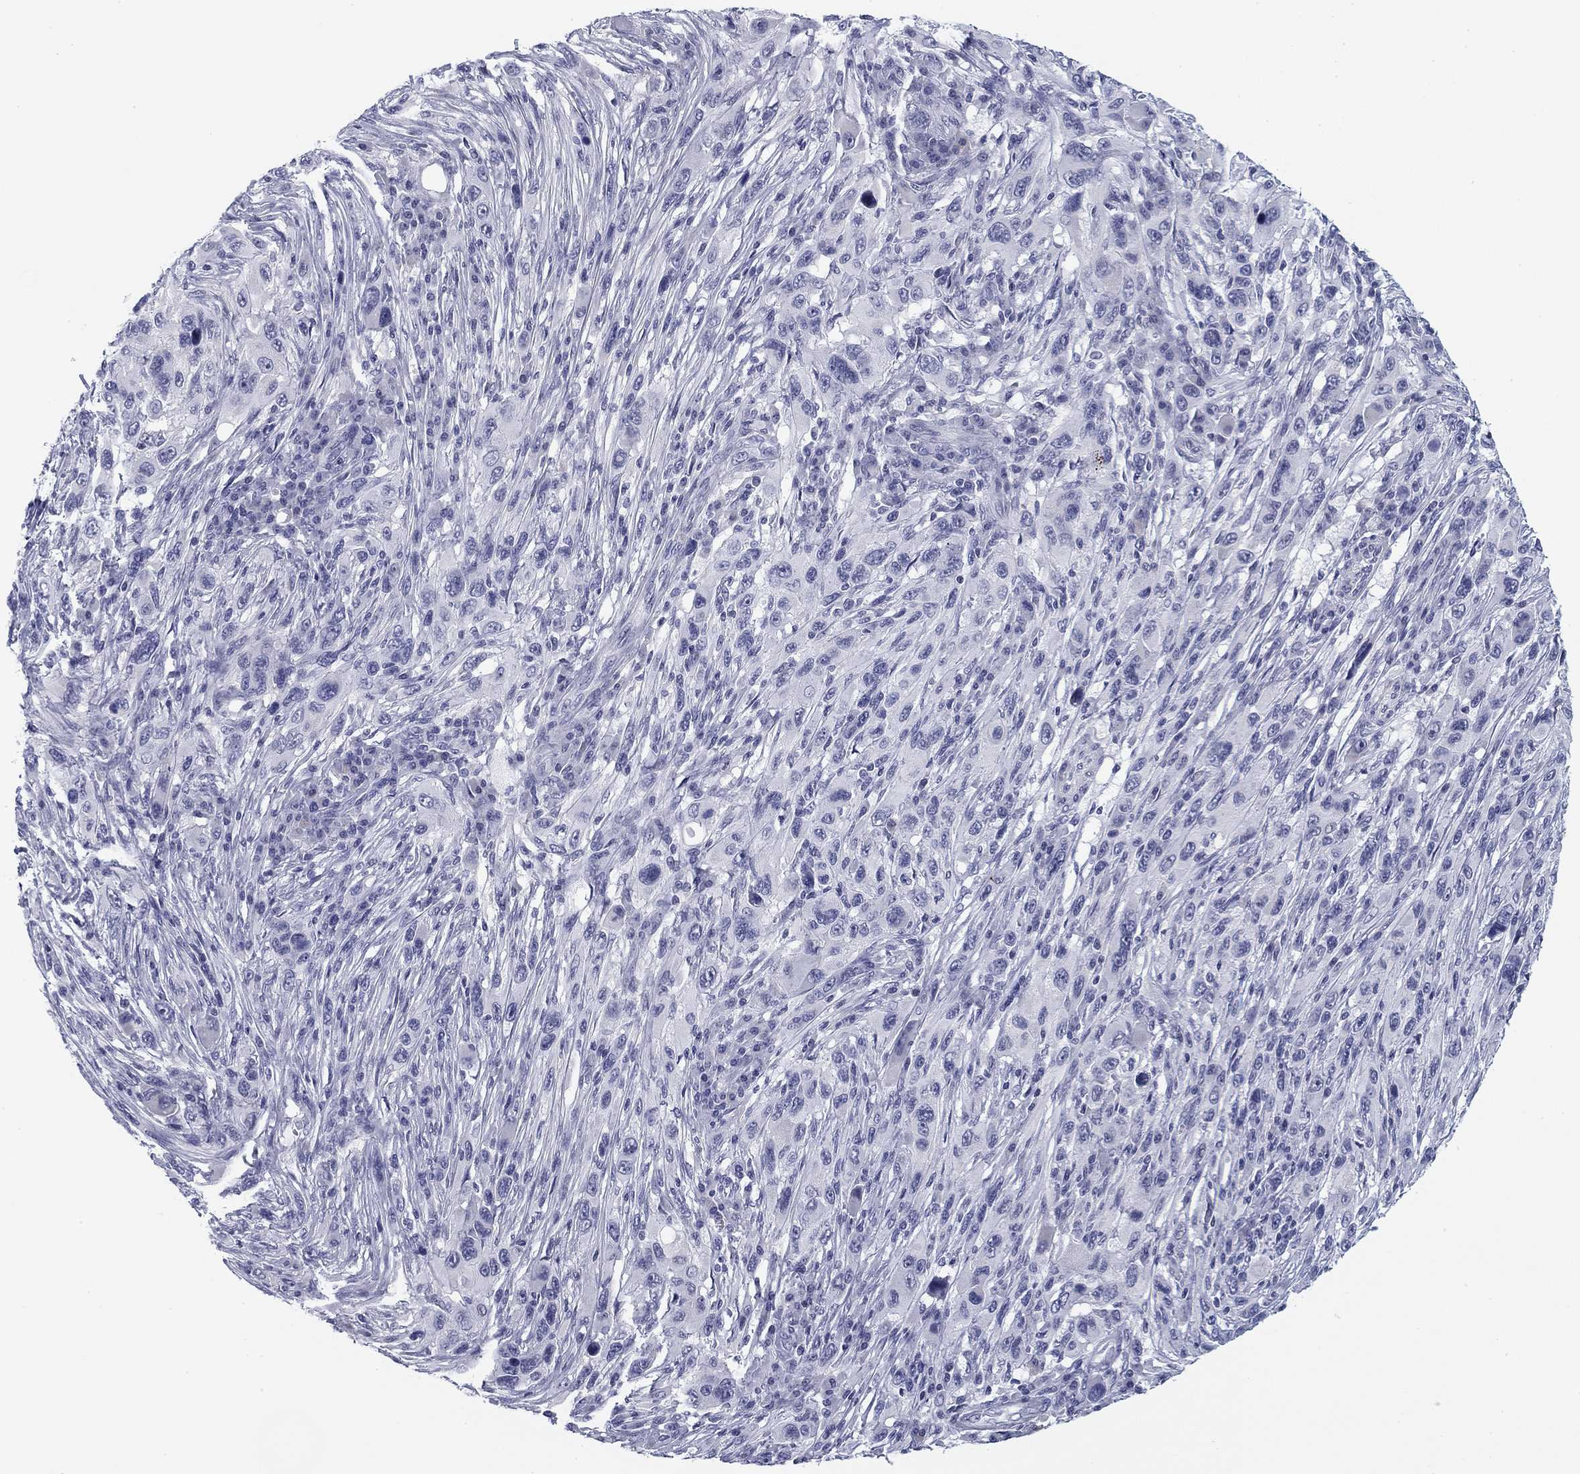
{"staining": {"intensity": "negative", "quantity": "none", "location": "none"}, "tissue": "melanoma", "cell_type": "Tumor cells", "image_type": "cancer", "snomed": [{"axis": "morphology", "description": "Malignant melanoma, NOS"}, {"axis": "topography", "description": "Skin"}], "caption": "An immunohistochemistry photomicrograph of malignant melanoma is shown. There is no staining in tumor cells of malignant melanoma. (DAB IHC with hematoxylin counter stain).", "gene": "PRPH", "patient": {"sex": "male", "age": 53}}